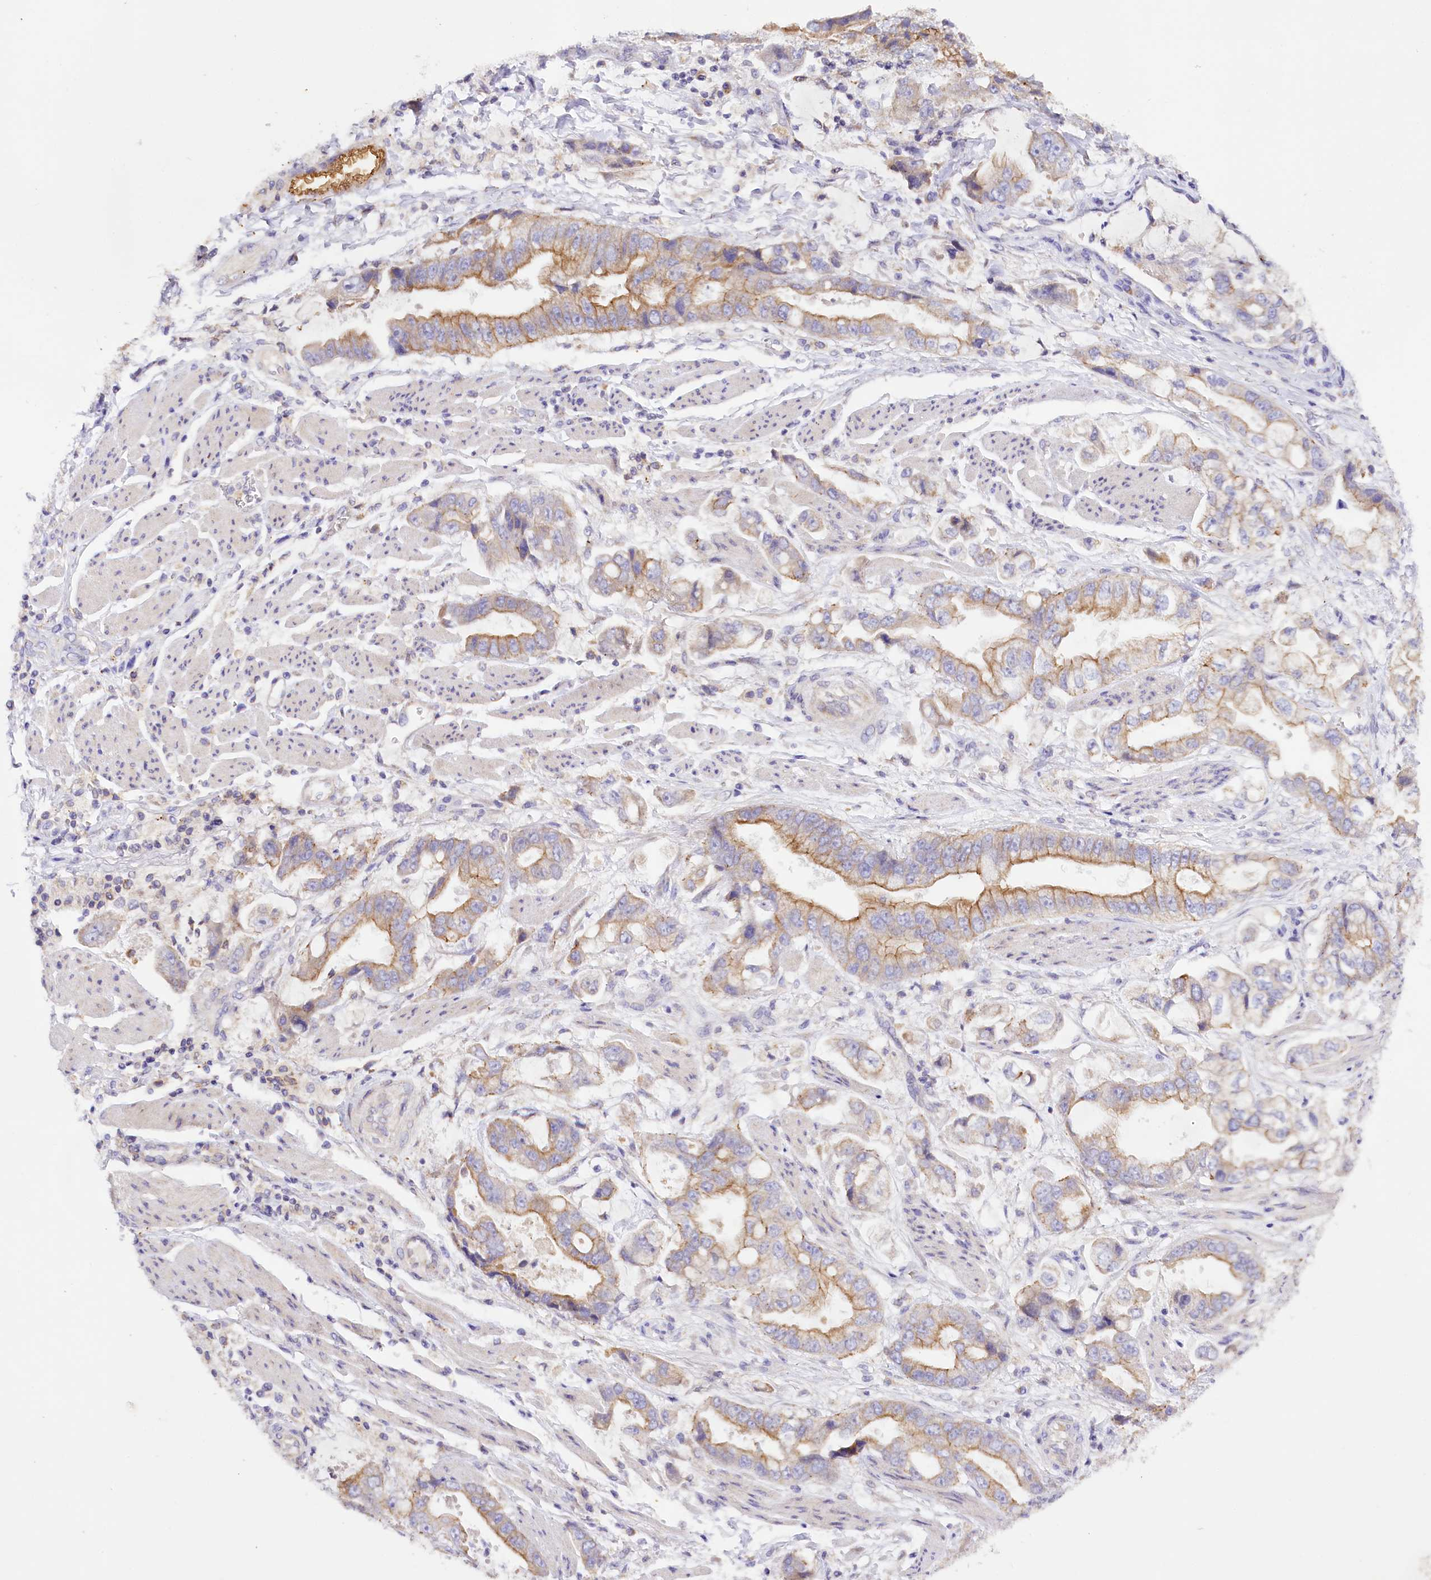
{"staining": {"intensity": "moderate", "quantity": "25%-75%", "location": "cytoplasmic/membranous"}, "tissue": "stomach cancer", "cell_type": "Tumor cells", "image_type": "cancer", "snomed": [{"axis": "morphology", "description": "Adenocarcinoma, NOS"}, {"axis": "topography", "description": "Stomach"}], "caption": "Immunohistochemistry (IHC) image of neoplastic tissue: human stomach adenocarcinoma stained using immunohistochemistry demonstrates medium levels of moderate protein expression localized specifically in the cytoplasmic/membranous of tumor cells, appearing as a cytoplasmic/membranous brown color.", "gene": "SACM1L", "patient": {"sex": "male", "age": 62}}